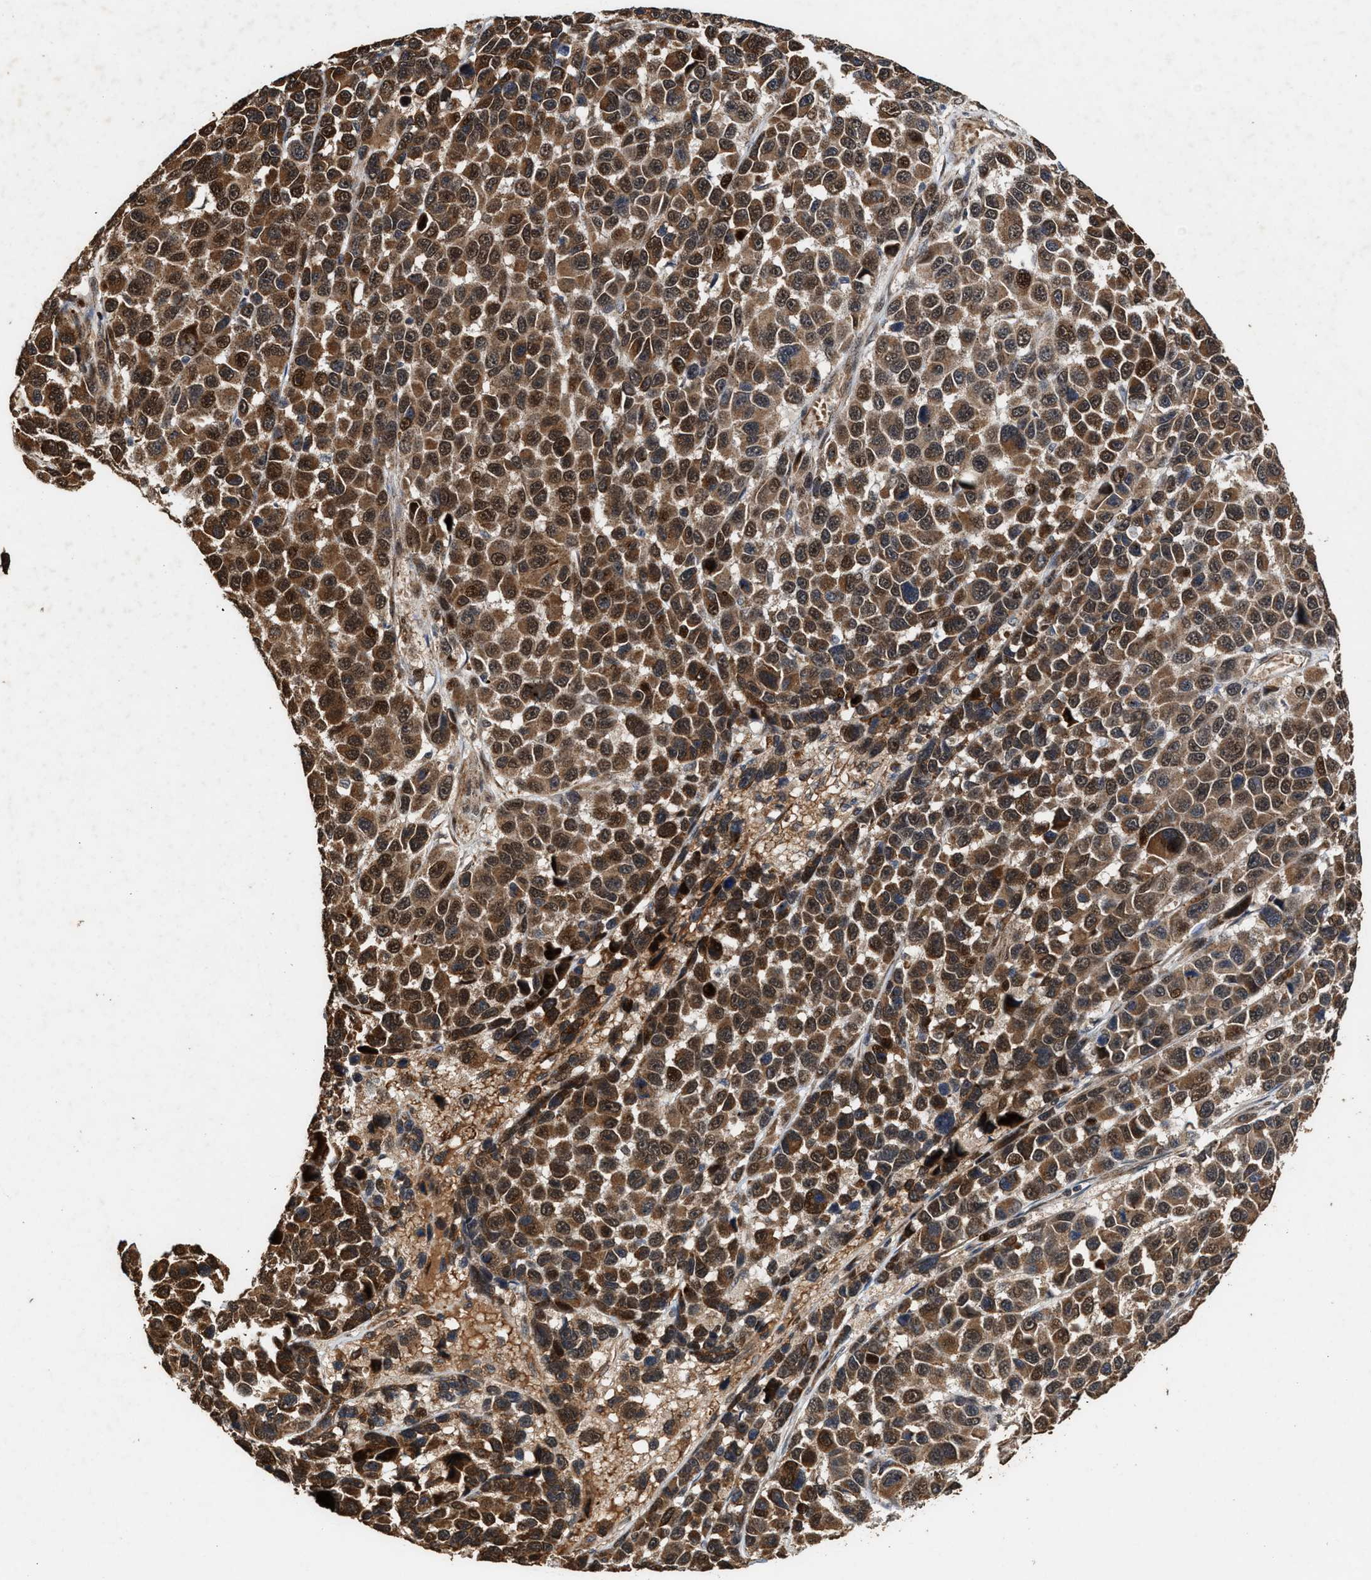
{"staining": {"intensity": "moderate", "quantity": ">75%", "location": "cytoplasmic/membranous,nuclear"}, "tissue": "melanoma", "cell_type": "Tumor cells", "image_type": "cancer", "snomed": [{"axis": "morphology", "description": "Malignant melanoma, NOS"}, {"axis": "topography", "description": "Skin"}], "caption": "Protein analysis of melanoma tissue displays moderate cytoplasmic/membranous and nuclear positivity in about >75% of tumor cells.", "gene": "ZNHIT6", "patient": {"sex": "male", "age": 53}}